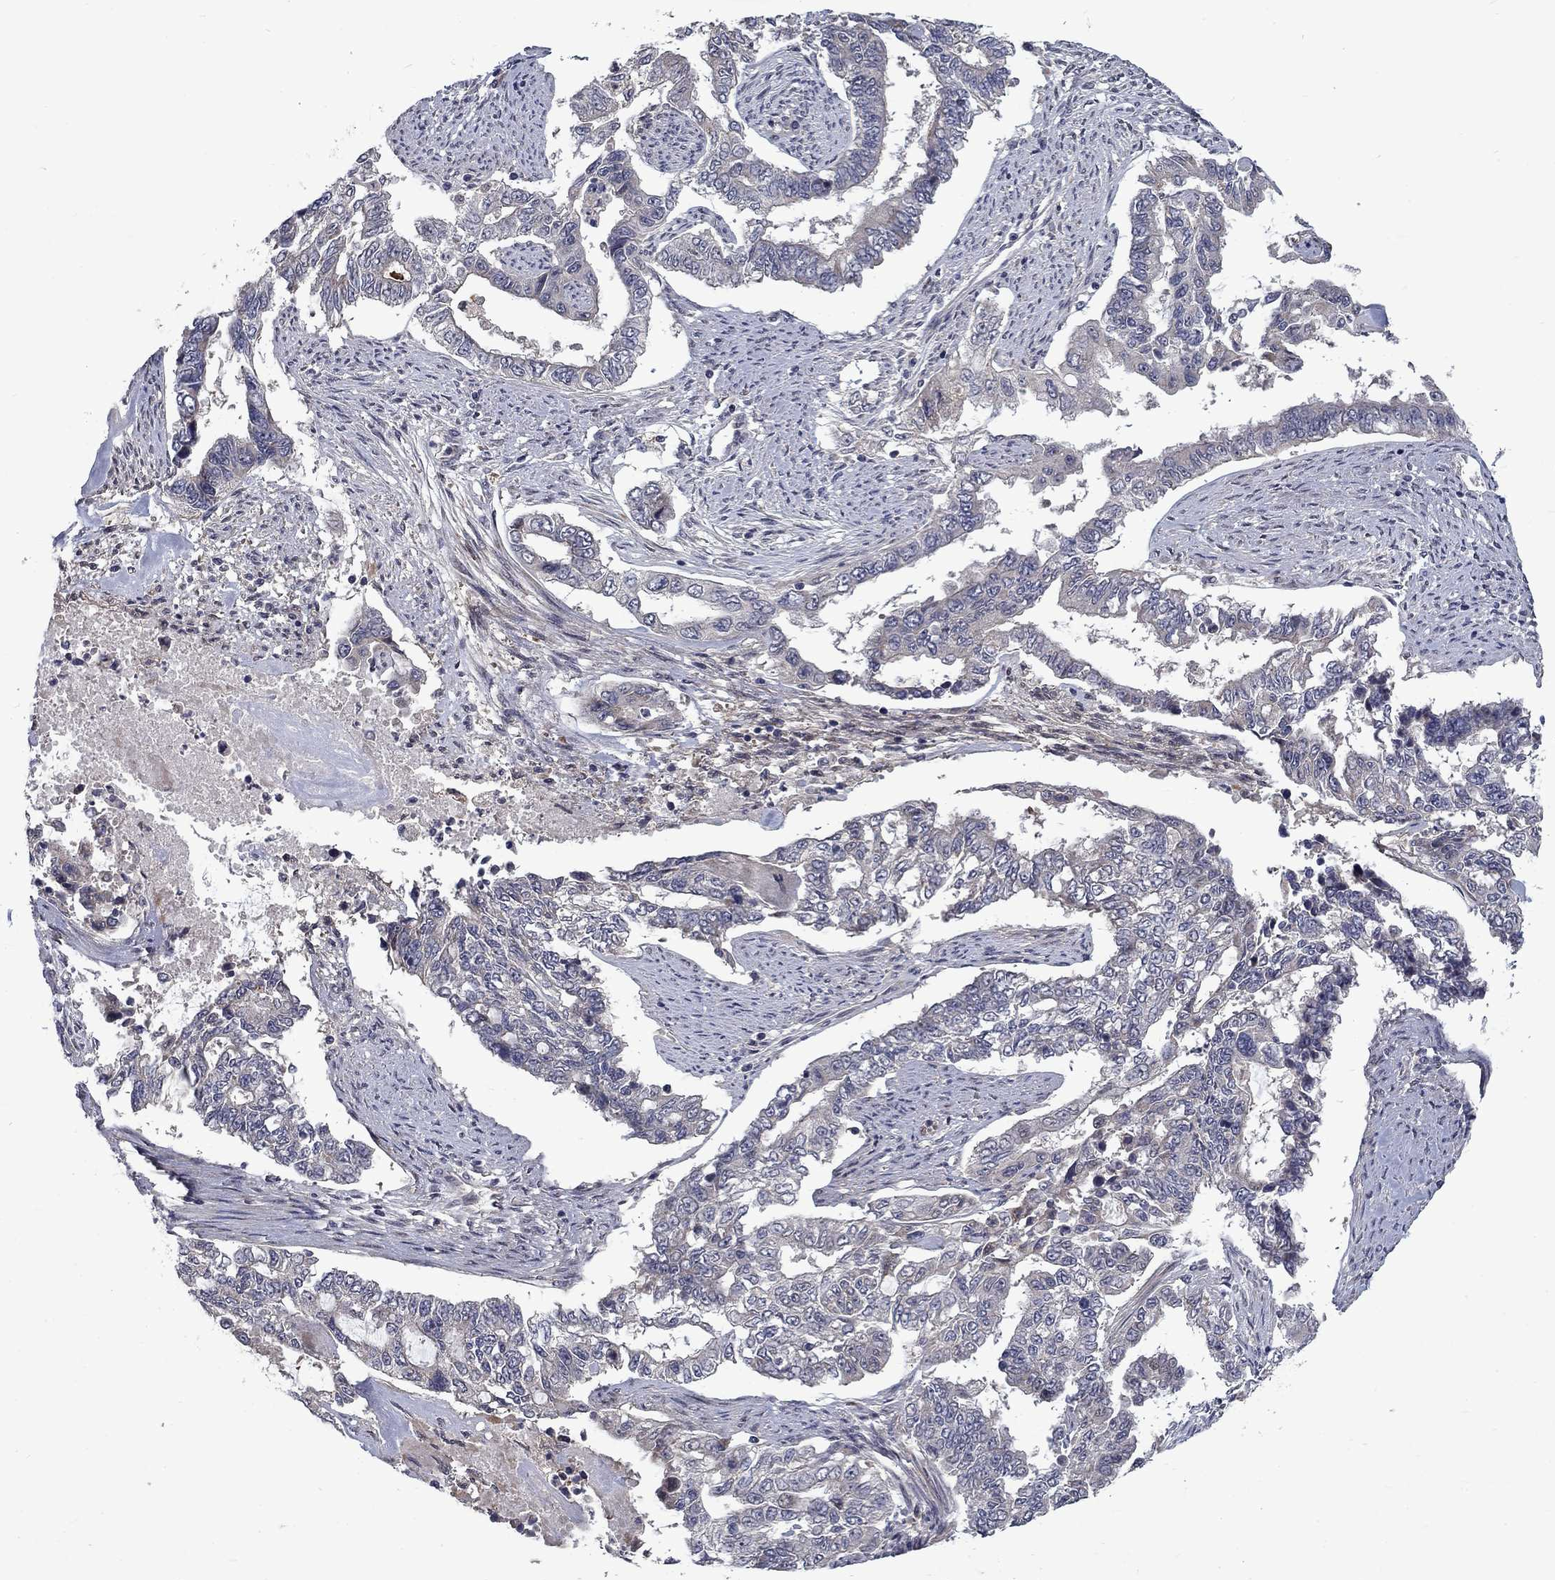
{"staining": {"intensity": "negative", "quantity": "none", "location": "none"}, "tissue": "endometrial cancer", "cell_type": "Tumor cells", "image_type": "cancer", "snomed": [{"axis": "morphology", "description": "Adenocarcinoma, NOS"}, {"axis": "topography", "description": "Uterus"}], "caption": "There is no significant expression in tumor cells of adenocarcinoma (endometrial).", "gene": "FAM3B", "patient": {"sex": "female", "age": 59}}